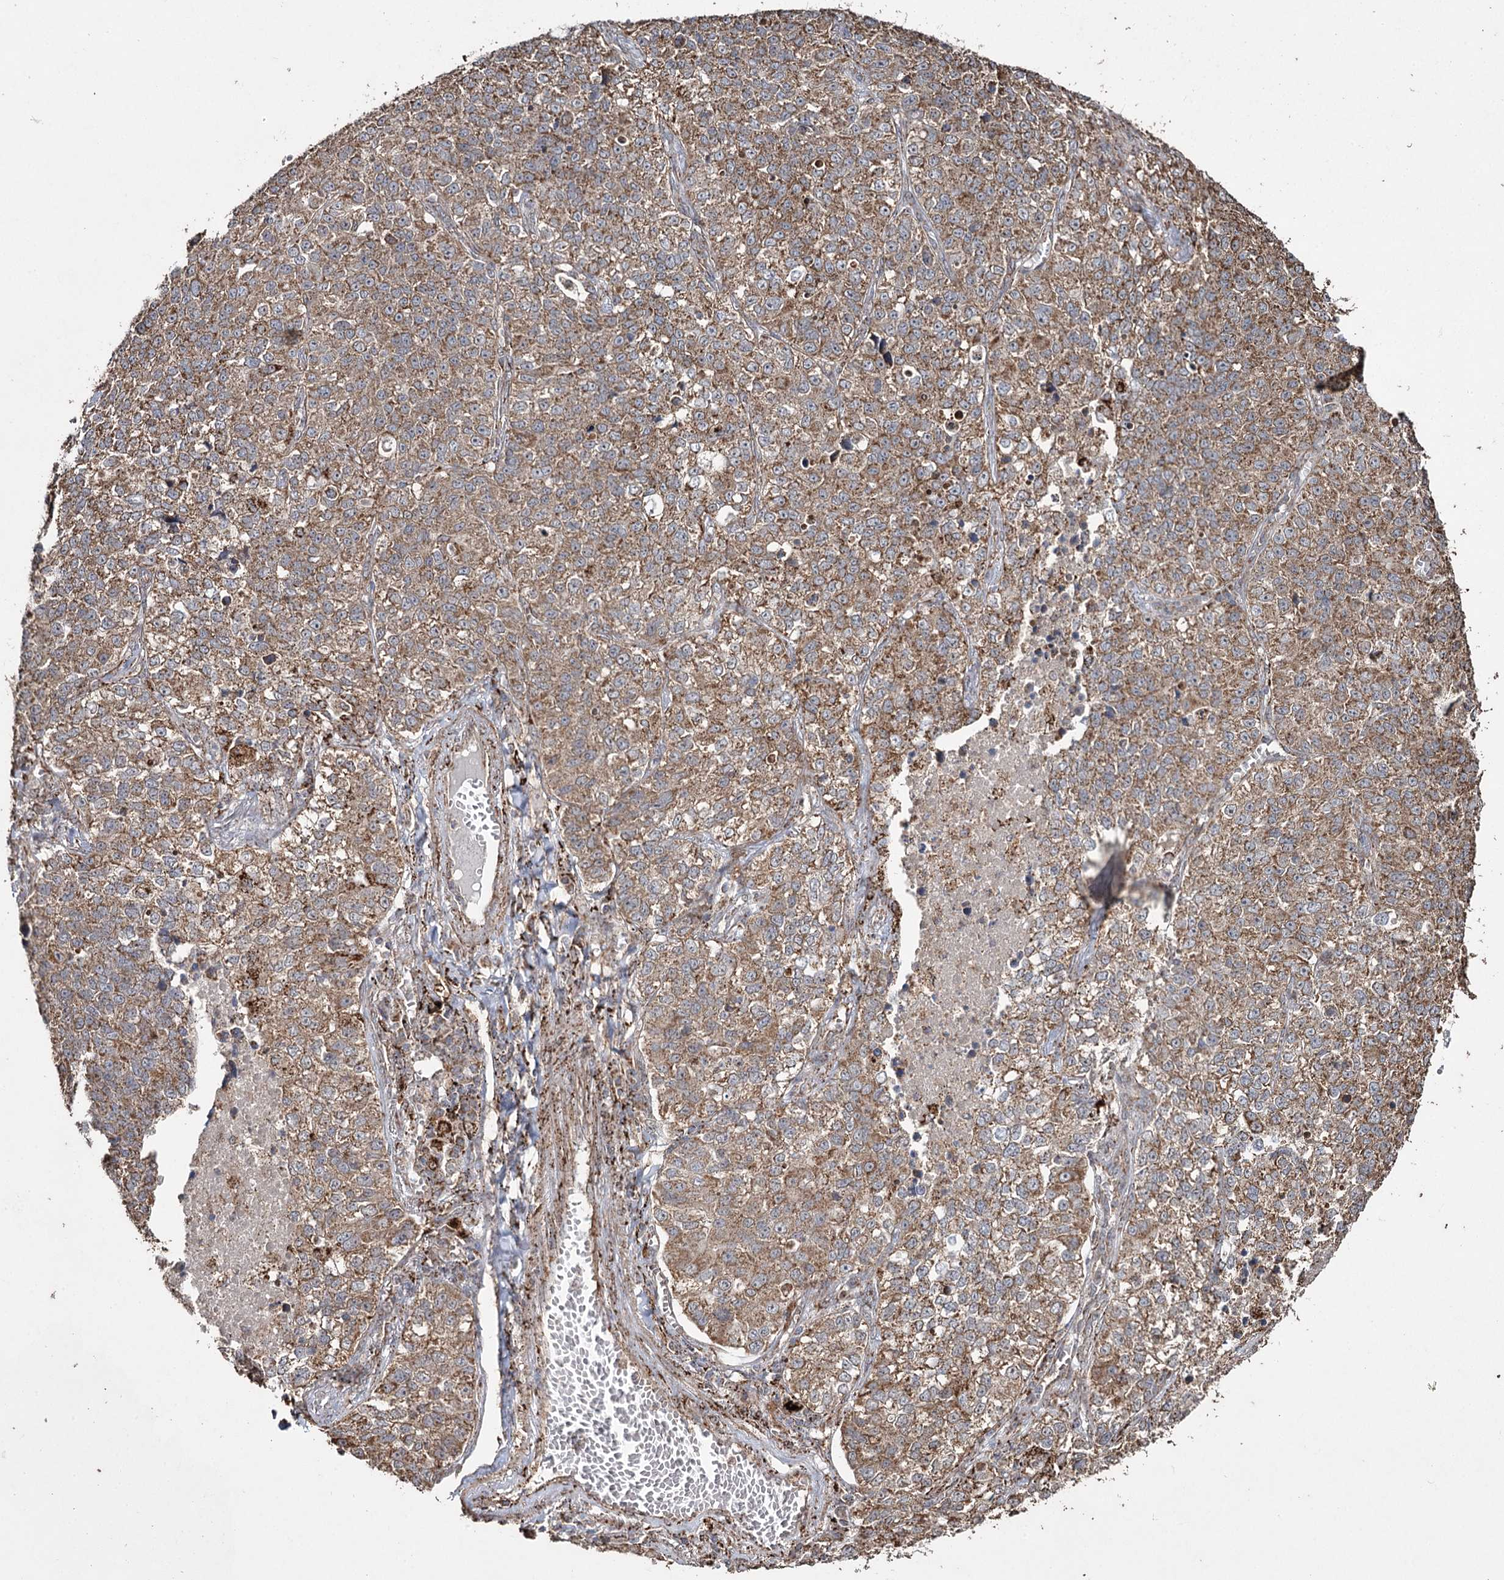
{"staining": {"intensity": "moderate", "quantity": ">75%", "location": "cytoplasmic/membranous"}, "tissue": "lung cancer", "cell_type": "Tumor cells", "image_type": "cancer", "snomed": [{"axis": "morphology", "description": "Adenocarcinoma, NOS"}, {"axis": "topography", "description": "Lung"}], "caption": "Protein expression analysis of human lung cancer (adenocarcinoma) reveals moderate cytoplasmic/membranous positivity in about >75% of tumor cells.", "gene": "SLF2", "patient": {"sex": "male", "age": 49}}